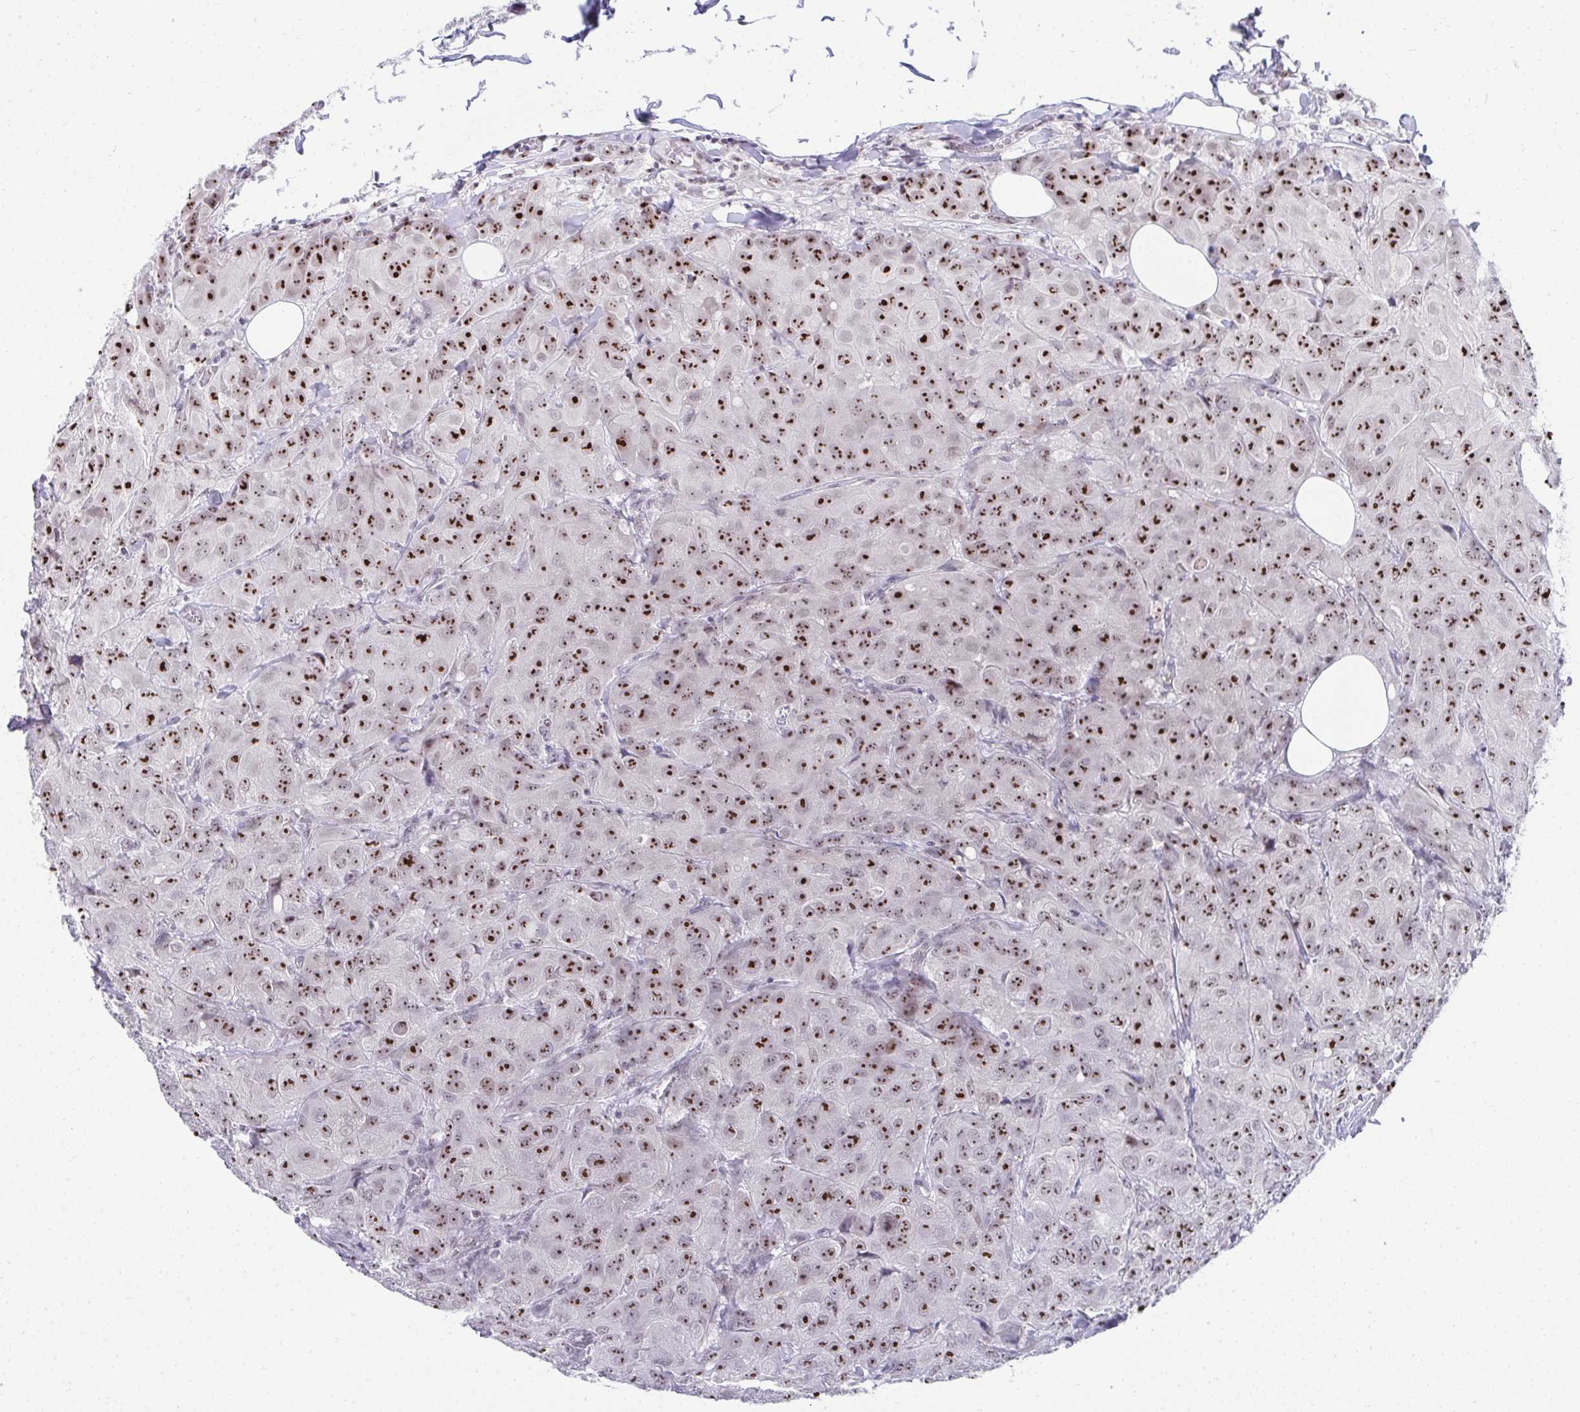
{"staining": {"intensity": "strong", "quantity": ">75%", "location": "nuclear"}, "tissue": "breast cancer", "cell_type": "Tumor cells", "image_type": "cancer", "snomed": [{"axis": "morphology", "description": "Duct carcinoma"}, {"axis": "topography", "description": "Breast"}], "caption": "Immunohistochemistry (IHC) of human breast cancer shows high levels of strong nuclear staining in approximately >75% of tumor cells.", "gene": "HIRA", "patient": {"sex": "female", "age": 43}}